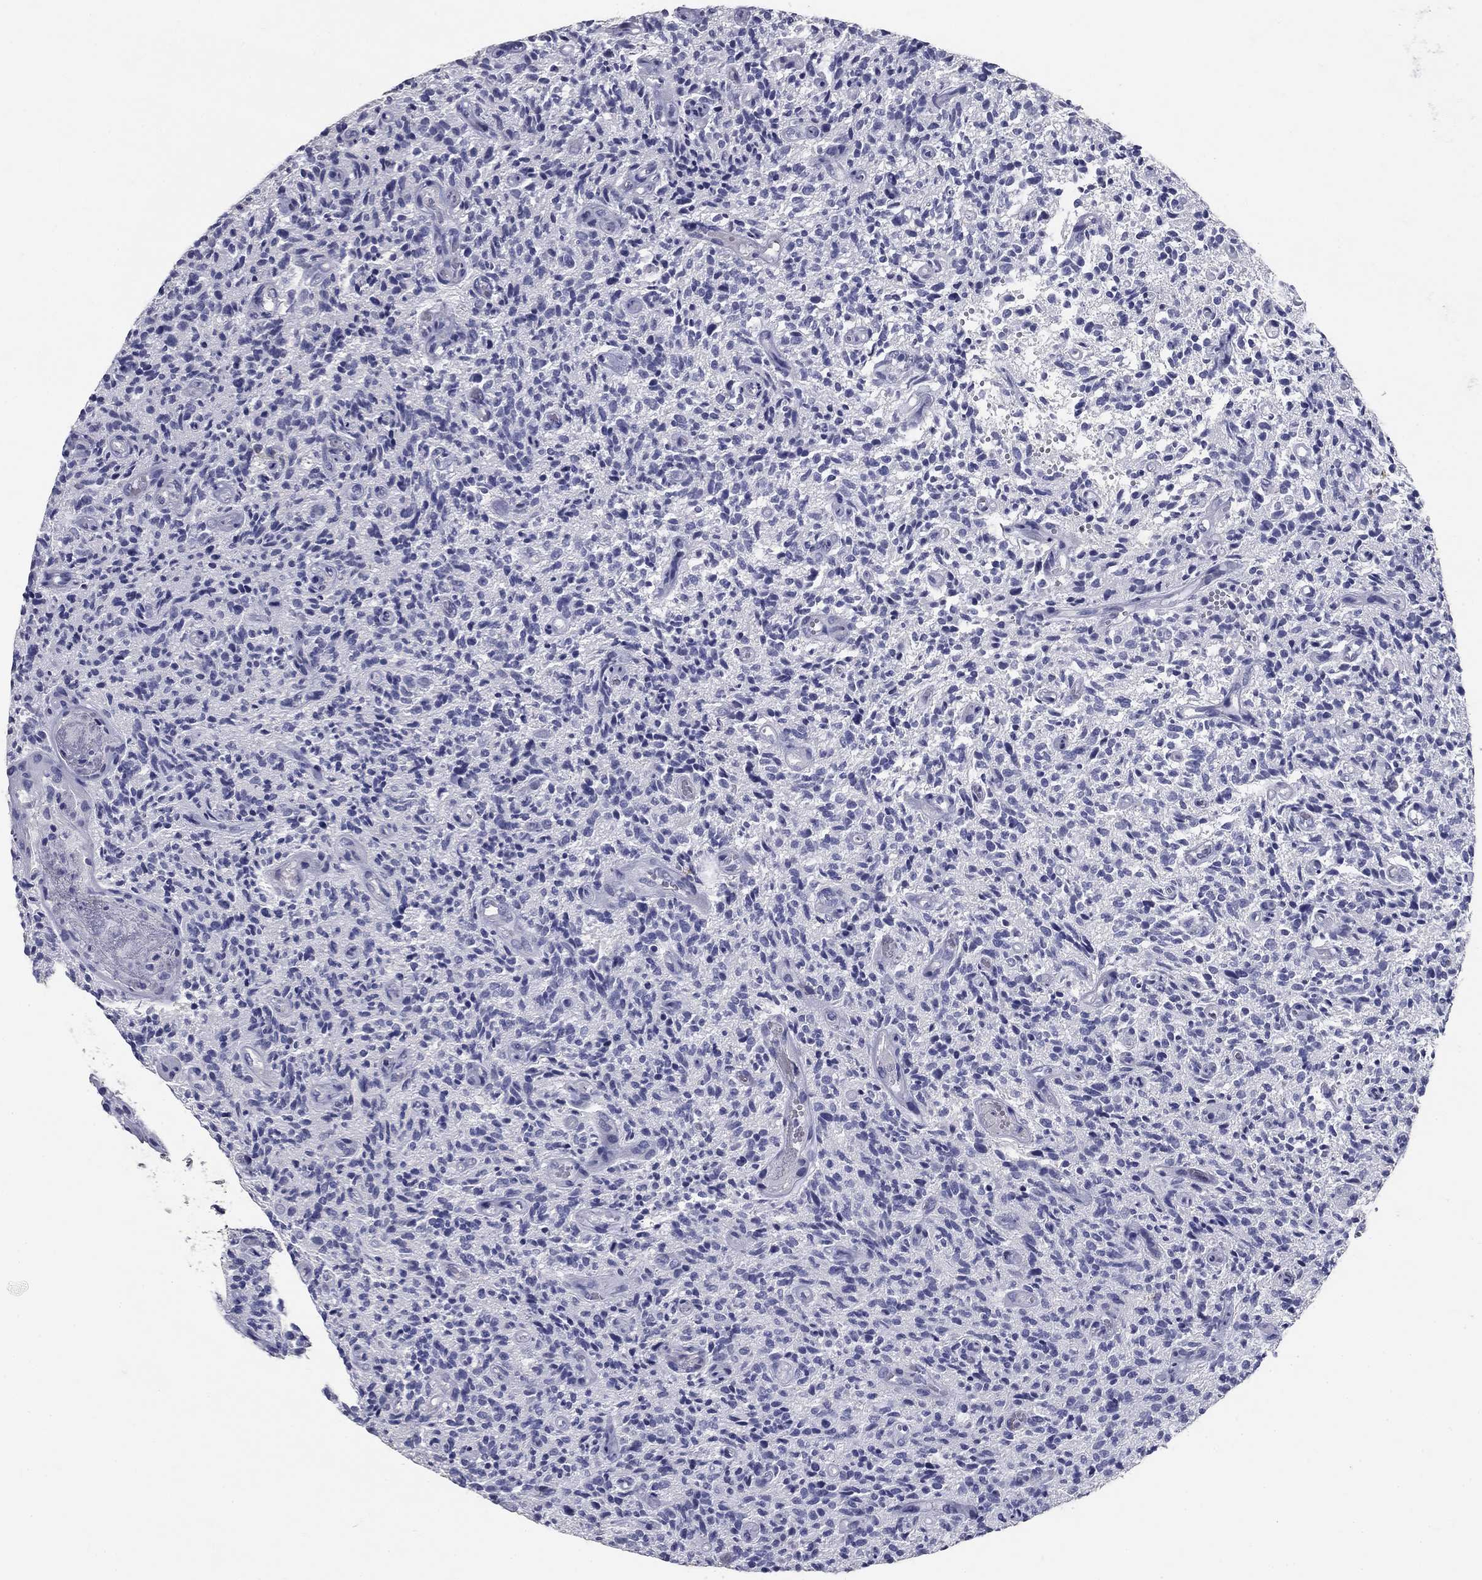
{"staining": {"intensity": "negative", "quantity": "none", "location": "none"}, "tissue": "glioma", "cell_type": "Tumor cells", "image_type": "cancer", "snomed": [{"axis": "morphology", "description": "Glioma, malignant, High grade"}, {"axis": "topography", "description": "Brain"}], "caption": "This is an immunohistochemistry (IHC) histopathology image of glioma. There is no positivity in tumor cells.", "gene": "POMC", "patient": {"sex": "male", "age": 64}}